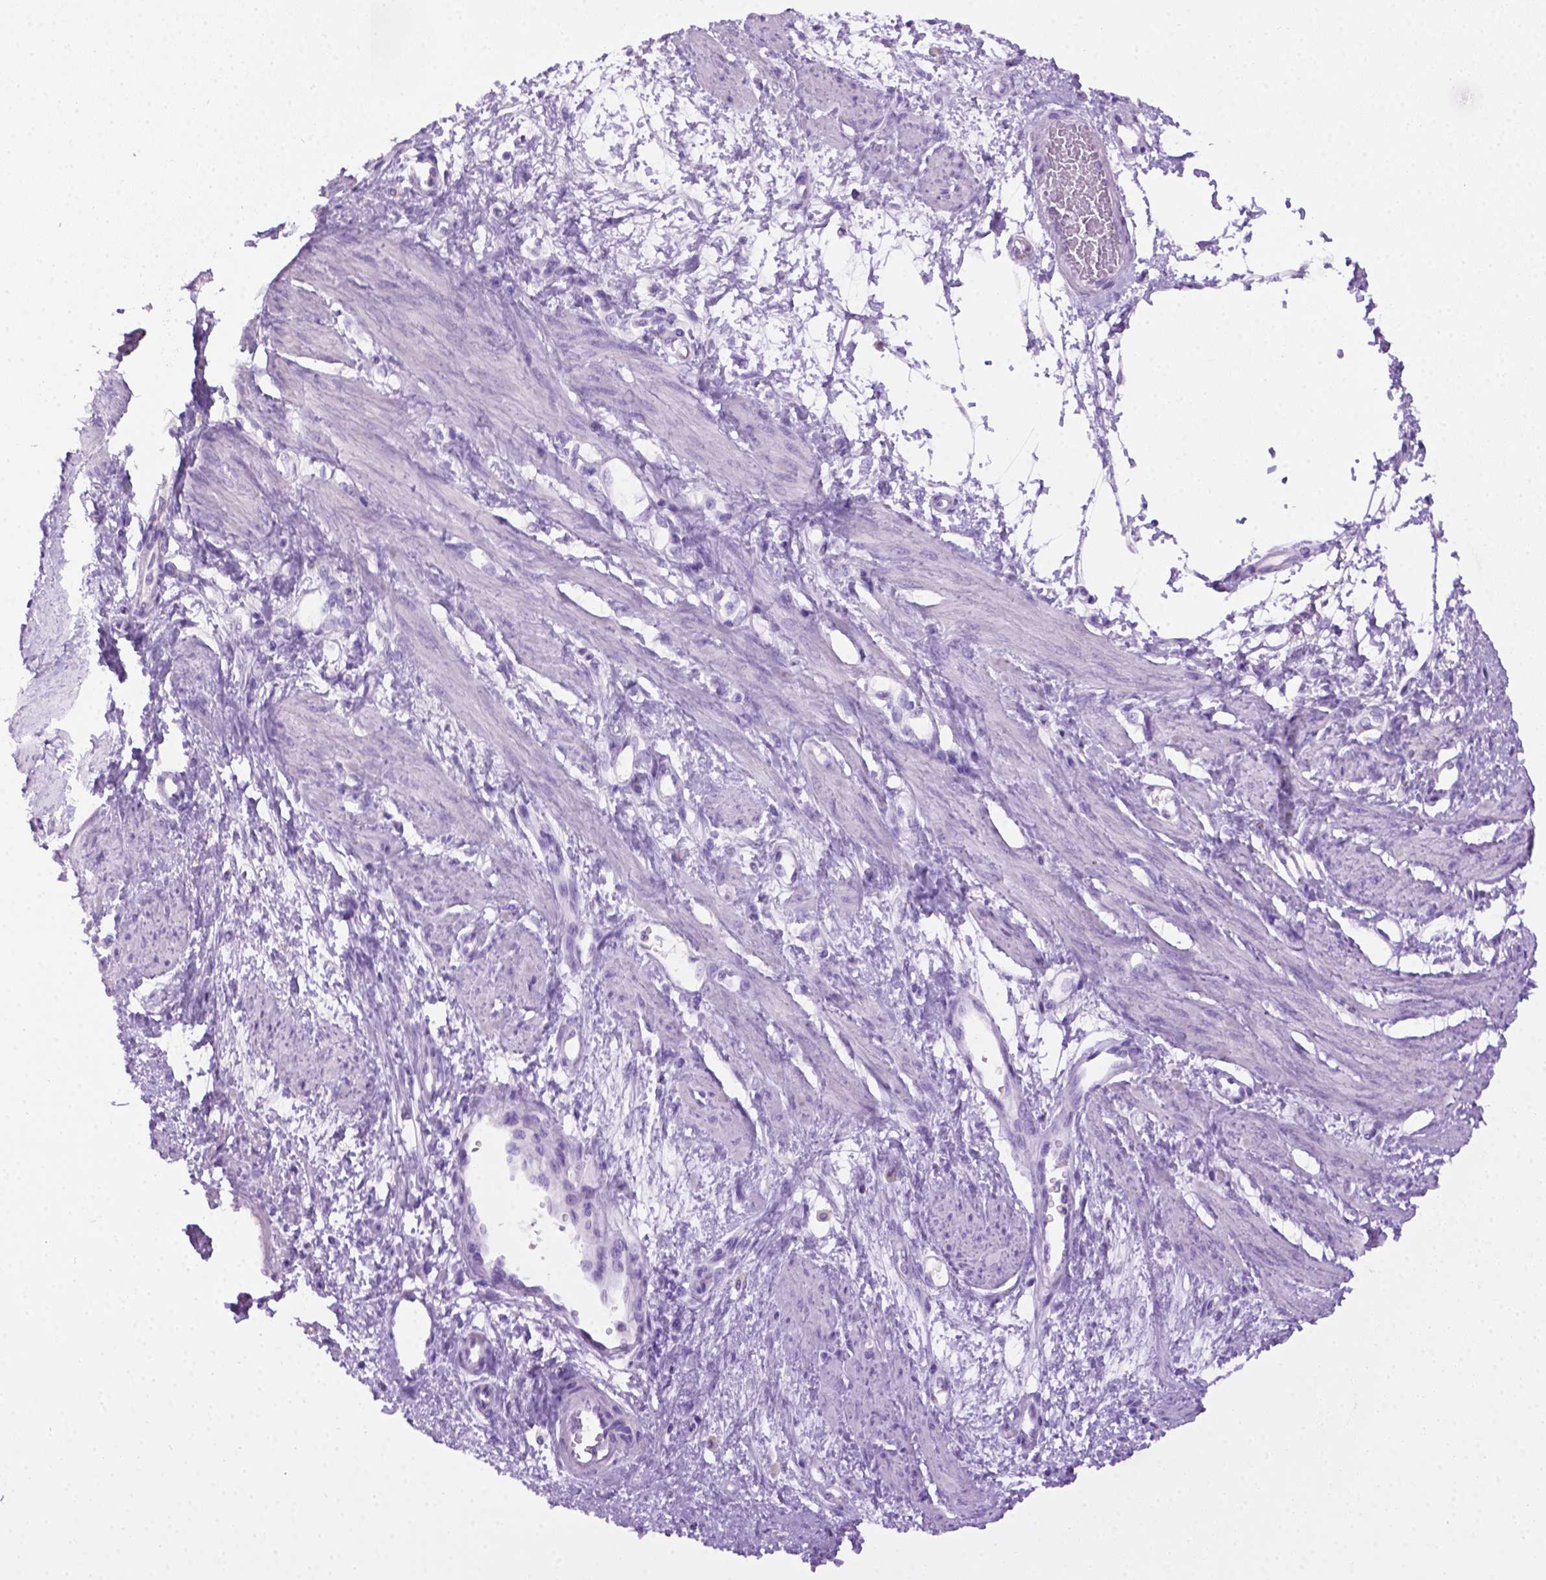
{"staining": {"intensity": "negative", "quantity": "none", "location": "none"}, "tissue": "smooth muscle", "cell_type": "Smooth muscle cells", "image_type": "normal", "snomed": [{"axis": "morphology", "description": "Normal tissue, NOS"}, {"axis": "topography", "description": "Smooth muscle"}, {"axis": "topography", "description": "Uterus"}], "caption": "Smooth muscle cells show no significant expression in benign smooth muscle. The staining was performed using DAB (3,3'-diaminobenzidine) to visualize the protein expression in brown, while the nuclei were stained in blue with hematoxylin (Magnification: 20x).", "gene": "LELP1", "patient": {"sex": "female", "age": 39}}